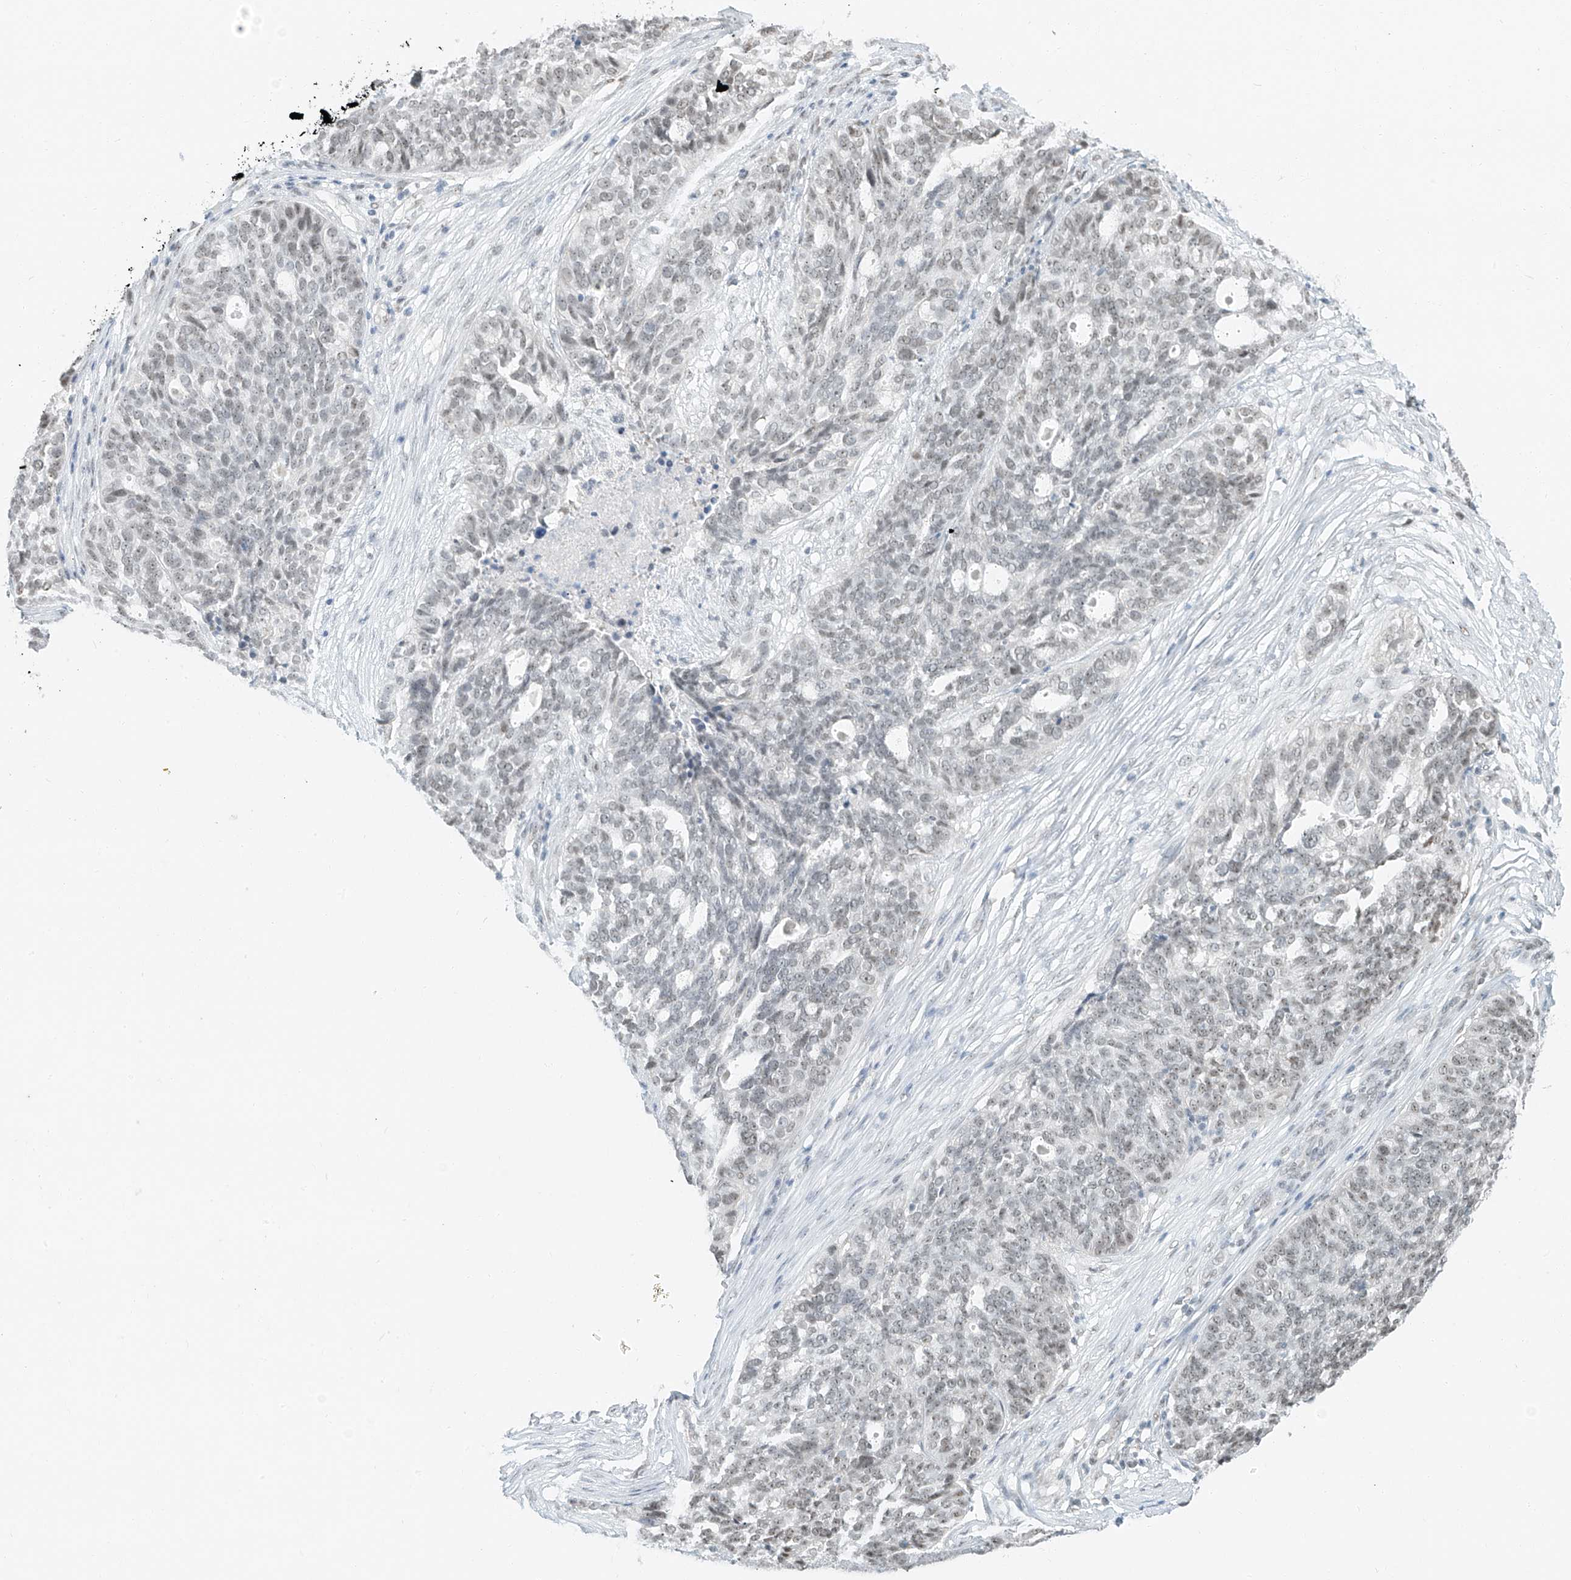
{"staining": {"intensity": "weak", "quantity": "25%-75%", "location": "nuclear"}, "tissue": "ovarian cancer", "cell_type": "Tumor cells", "image_type": "cancer", "snomed": [{"axis": "morphology", "description": "Cystadenocarcinoma, serous, NOS"}, {"axis": "topography", "description": "Ovary"}], "caption": "Immunohistochemical staining of human serous cystadenocarcinoma (ovarian) demonstrates low levels of weak nuclear protein expression in approximately 25%-75% of tumor cells.", "gene": "PGC", "patient": {"sex": "female", "age": 59}}